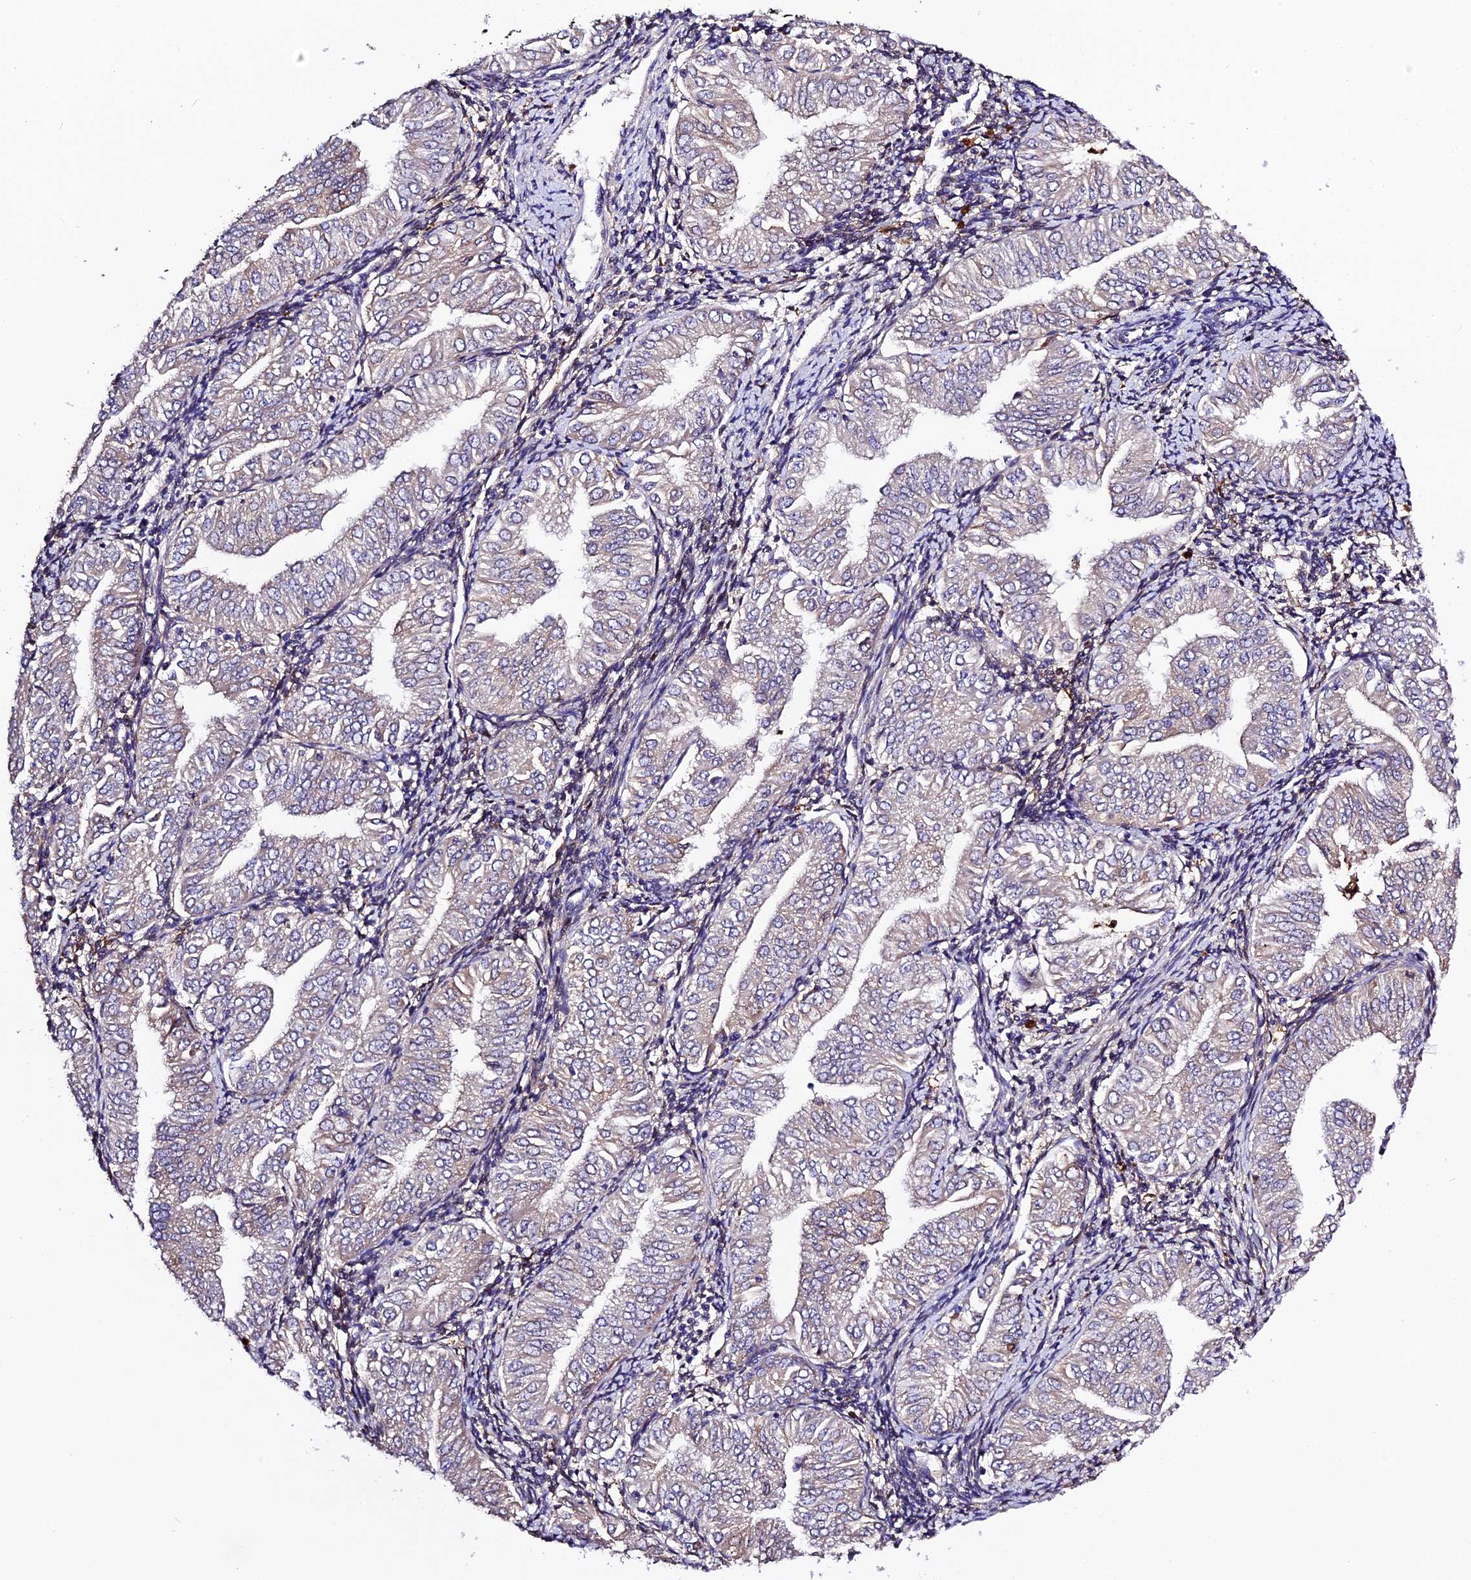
{"staining": {"intensity": "negative", "quantity": "none", "location": "none"}, "tissue": "endometrial cancer", "cell_type": "Tumor cells", "image_type": "cancer", "snomed": [{"axis": "morphology", "description": "Normal tissue, NOS"}, {"axis": "morphology", "description": "Adenocarcinoma, NOS"}, {"axis": "topography", "description": "Endometrium"}], "caption": "Tumor cells are negative for brown protein staining in adenocarcinoma (endometrial).", "gene": "CILP2", "patient": {"sex": "female", "age": 53}}